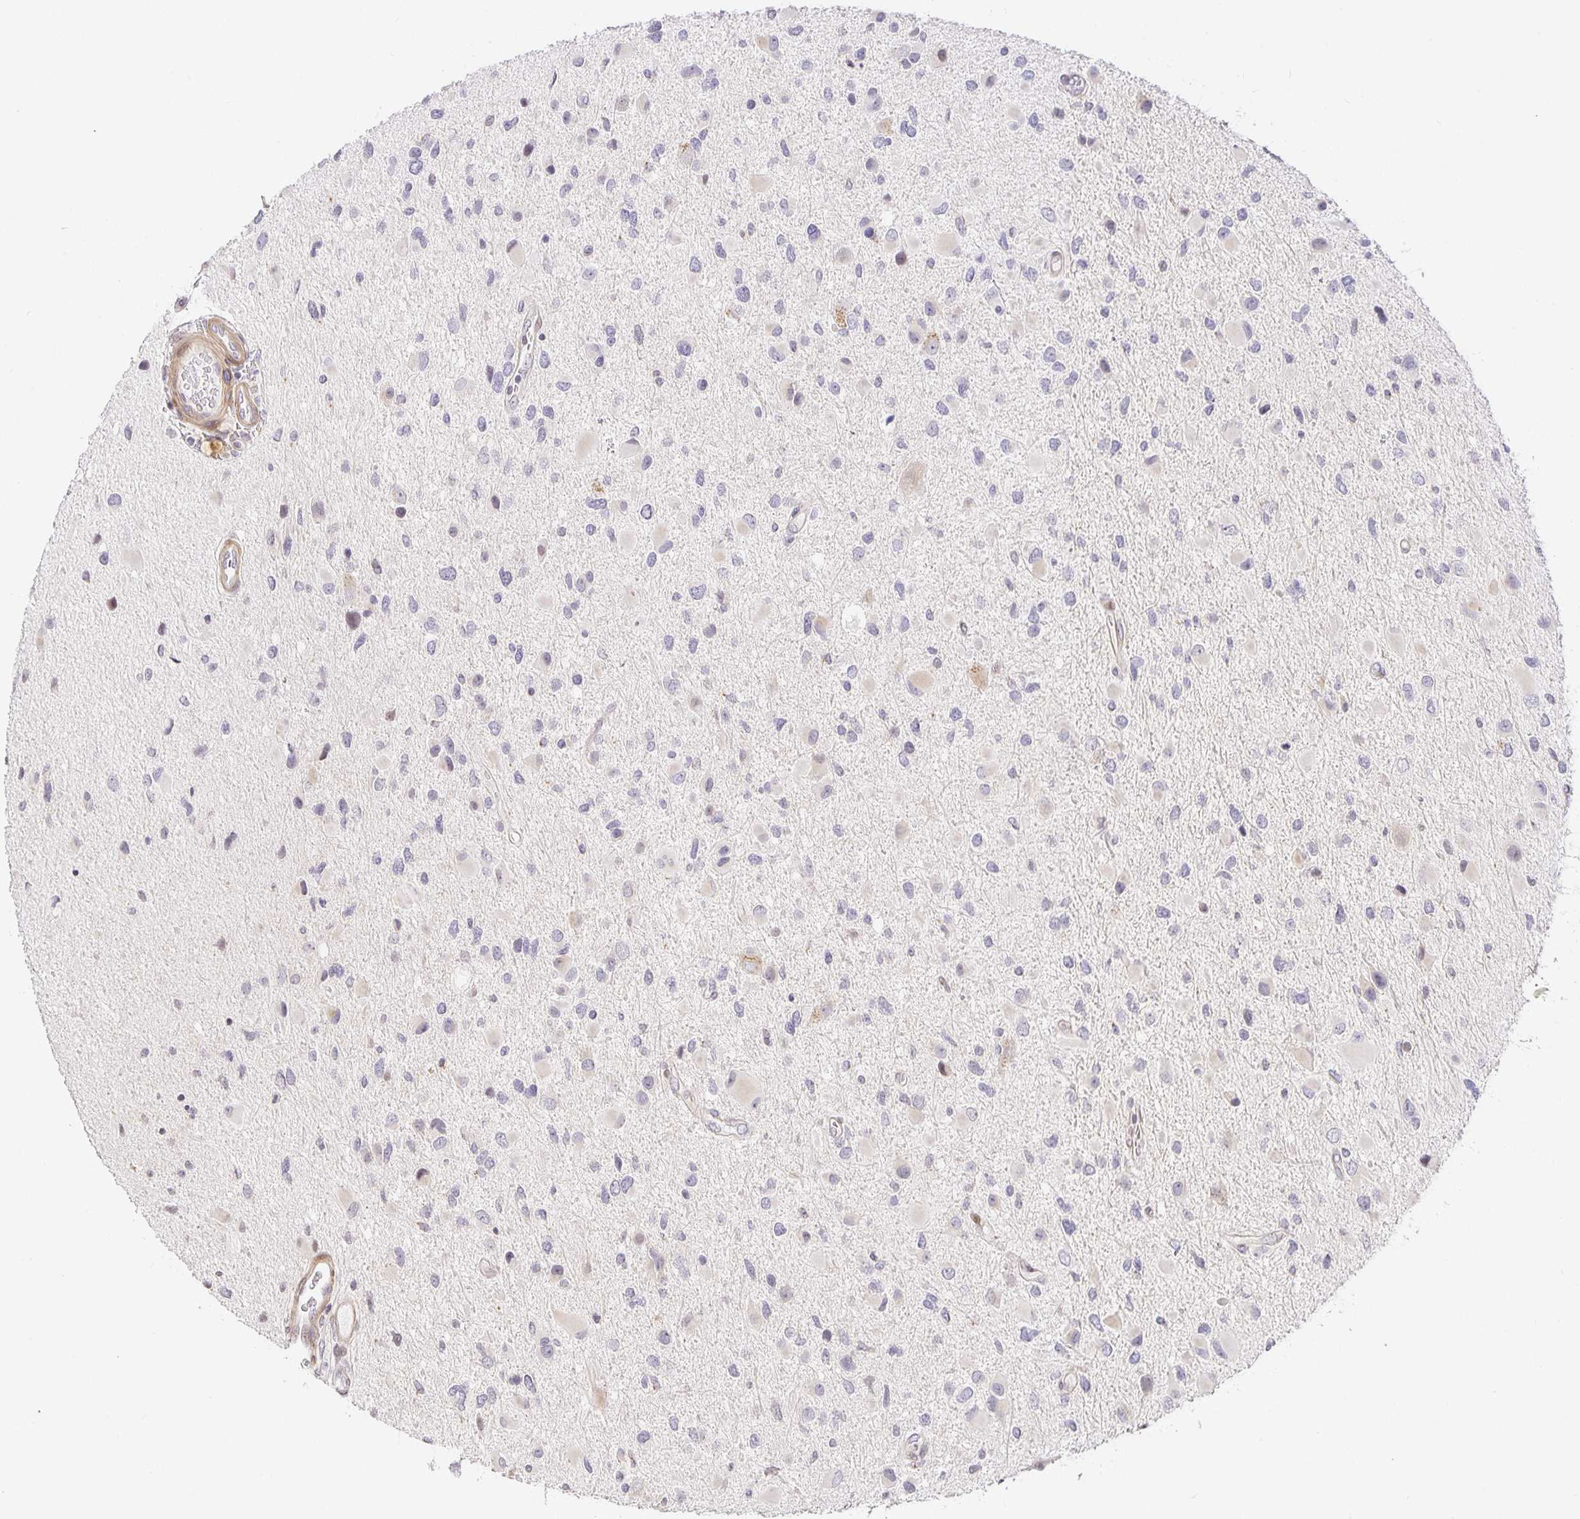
{"staining": {"intensity": "negative", "quantity": "none", "location": "none"}, "tissue": "glioma", "cell_type": "Tumor cells", "image_type": "cancer", "snomed": [{"axis": "morphology", "description": "Glioma, malignant, Low grade"}, {"axis": "topography", "description": "Brain"}], "caption": "There is no significant positivity in tumor cells of glioma.", "gene": "TJP3", "patient": {"sex": "female", "age": 32}}